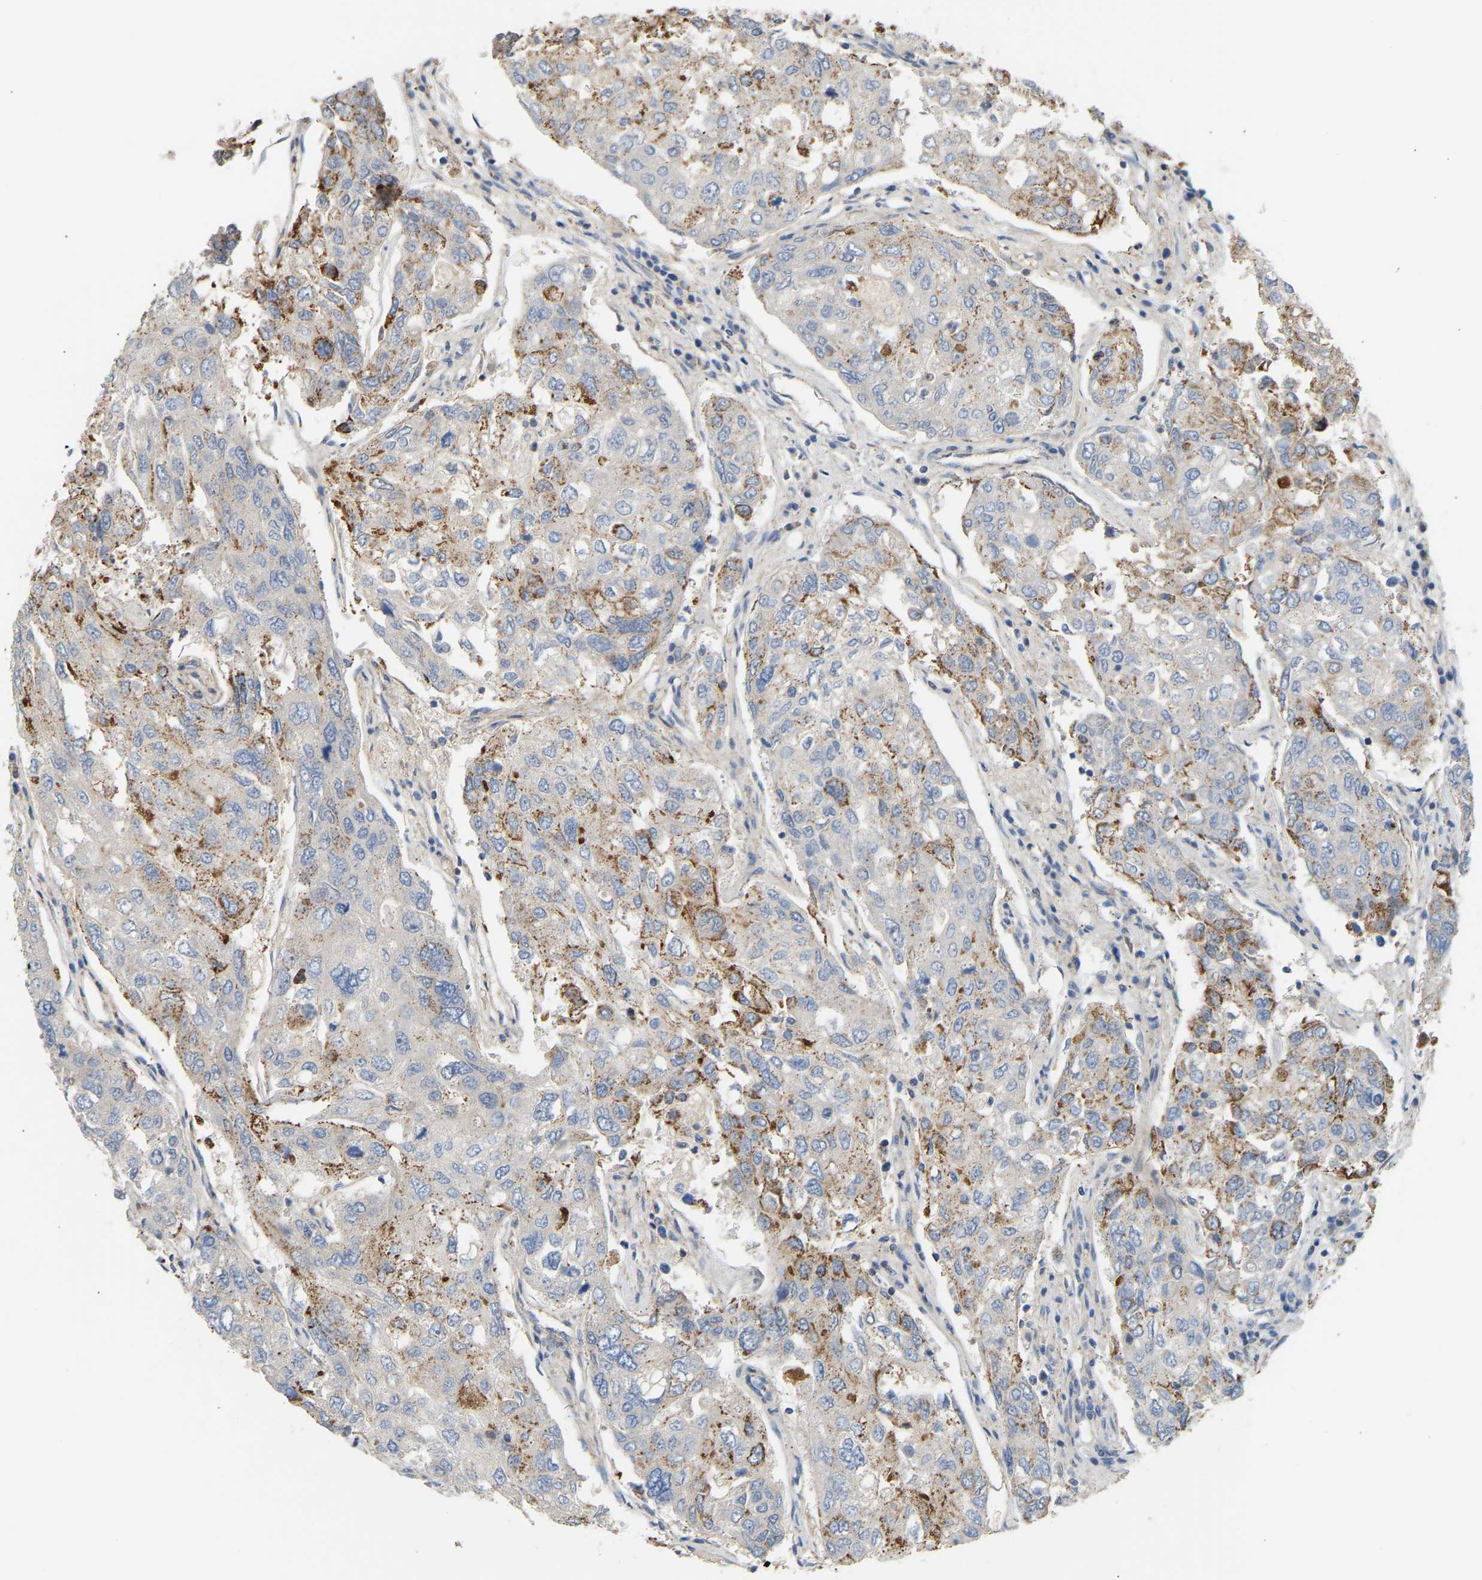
{"staining": {"intensity": "moderate", "quantity": "<25%", "location": "cytoplasmic/membranous"}, "tissue": "urothelial cancer", "cell_type": "Tumor cells", "image_type": "cancer", "snomed": [{"axis": "morphology", "description": "Urothelial carcinoma, High grade"}, {"axis": "topography", "description": "Lymph node"}, {"axis": "topography", "description": "Urinary bladder"}], "caption": "Immunohistochemistry (IHC) (DAB) staining of urothelial cancer demonstrates moderate cytoplasmic/membranous protein staining in approximately <25% of tumor cells. Nuclei are stained in blue.", "gene": "YIPF2", "patient": {"sex": "male", "age": 51}}